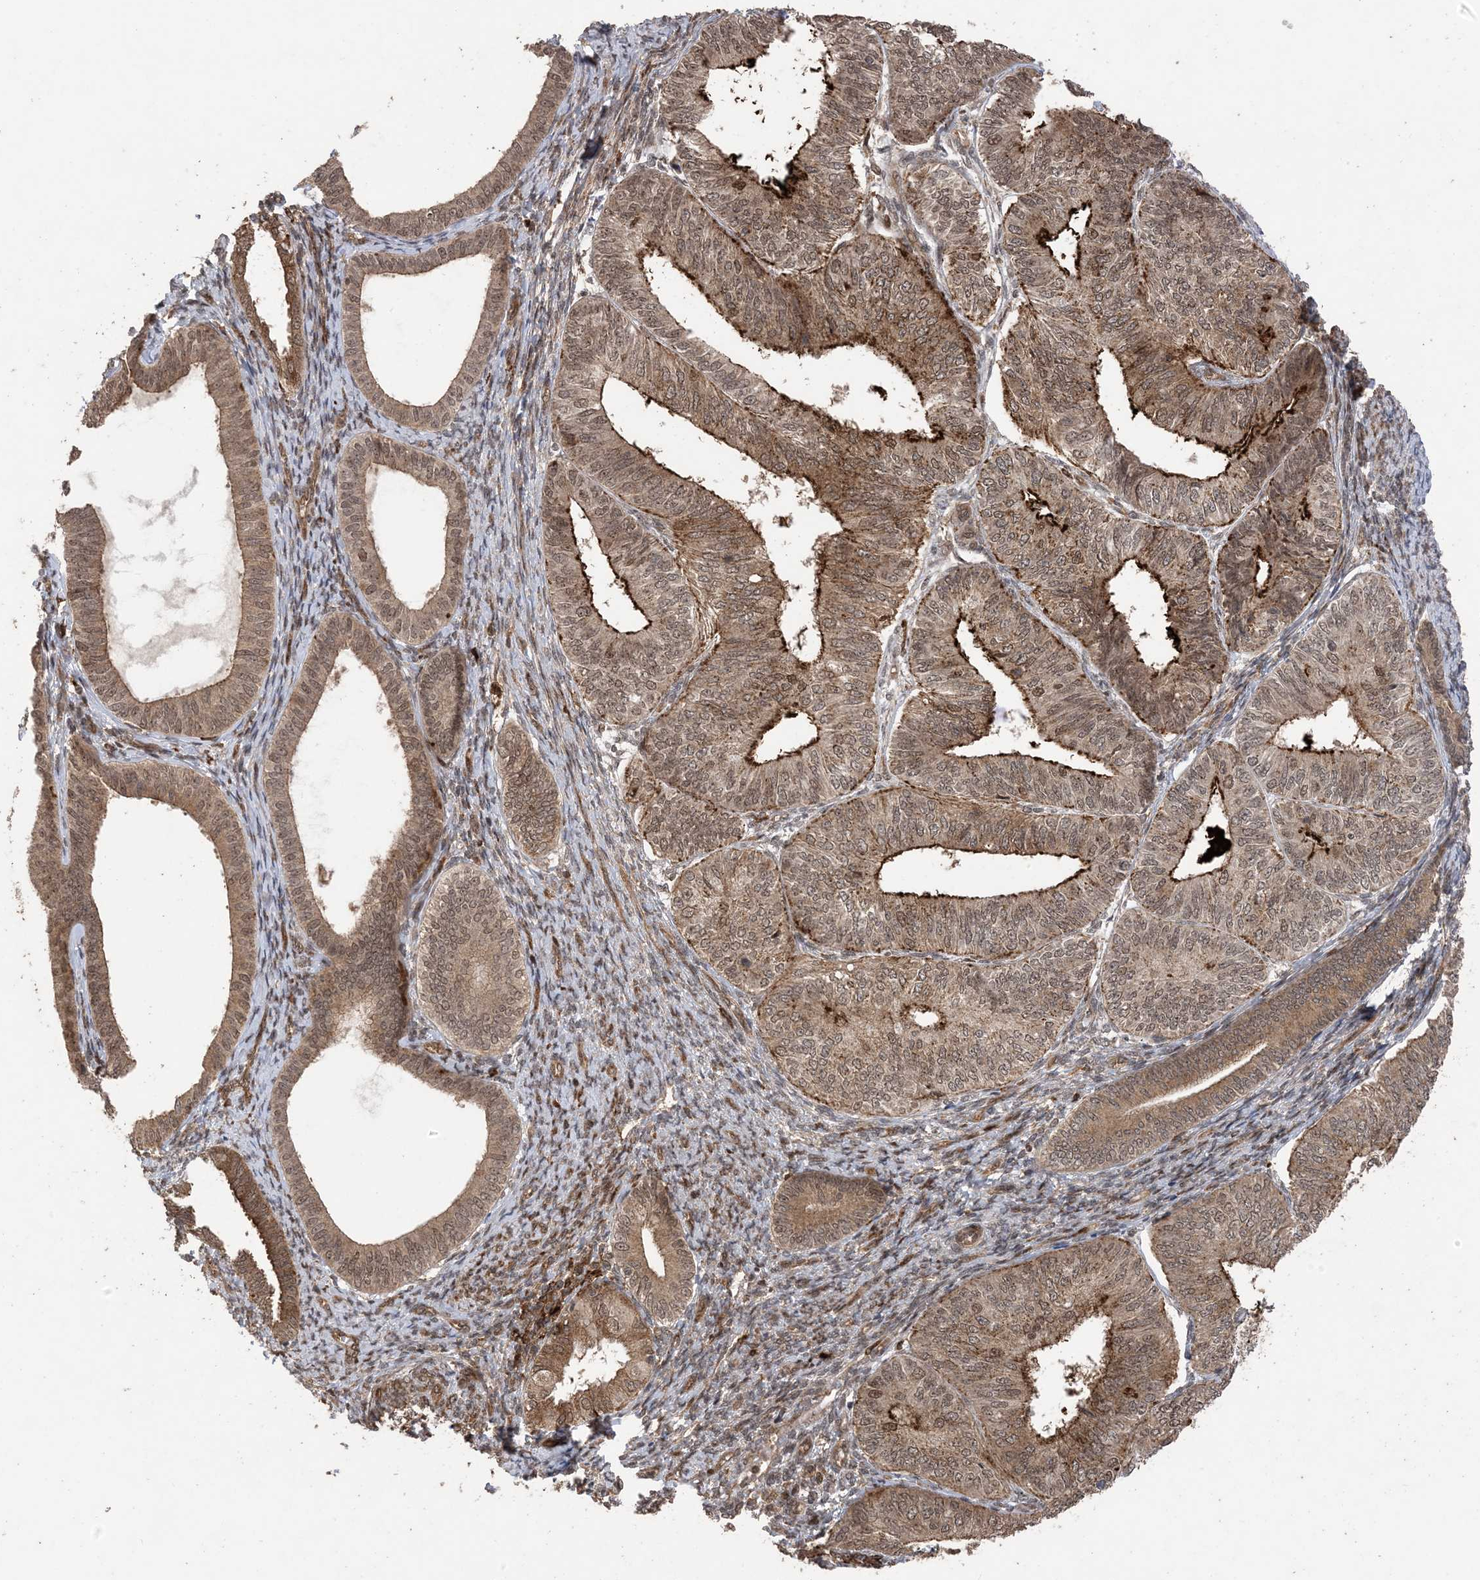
{"staining": {"intensity": "moderate", "quantity": ">75%", "location": "cytoplasmic/membranous,nuclear"}, "tissue": "endometrial cancer", "cell_type": "Tumor cells", "image_type": "cancer", "snomed": [{"axis": "morphology", "description": "Adenocarcinoma, NOS"}, {"axis": "topography", "description": "Endometrium"}], "caption": "IHC (DAB) staining of human endometrial cancer (adenocarcinoma) exhibits moderate cytoplasmic/membranous and nuclear protein staining in approximately >75% of tumor cells. (DAB IHC, brown staining for protein, blue staining for nuclei).", "gene": "ZNF511", "patient": {"sex": "female", "age": 58}}